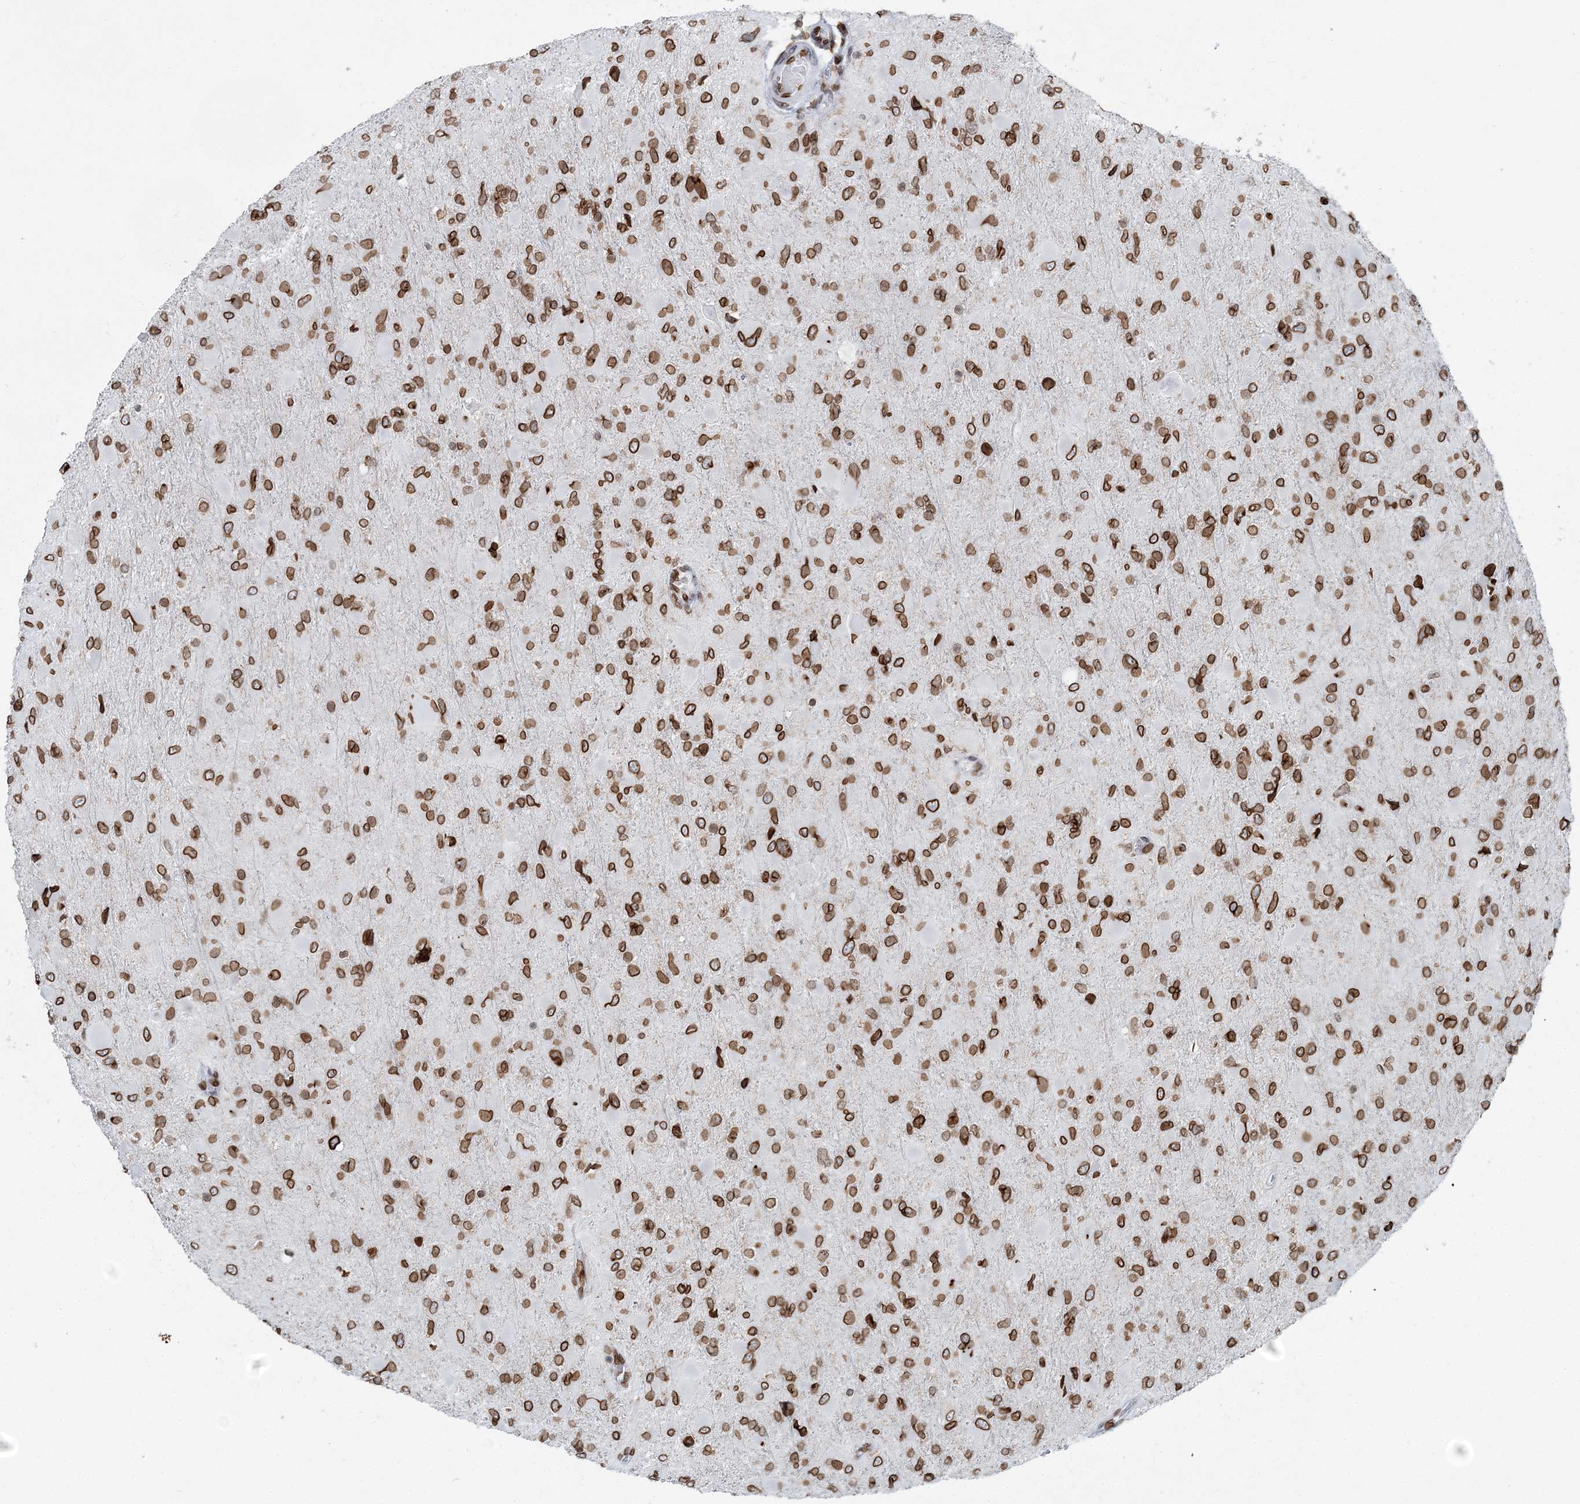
{"staining": {"intensity": "moderate", "quantity": ">75%", "location": "cytoplasmic/membranous,nuclear"}, "tissue": "glioma", "cell_type": "Tumor cells", "image_type": "cancer", "snomed": [{"axis": "morphology", "description": "Glioma, malignant, High grade"}, {"axis": "topography", "description": "Cerebral cortex"}], "caption": "The immunohistochemical stain highlights moderate cytoplasmic/membranous and nuclear expression in tumor cells of glioma tissue.", "gene": "GJD4", "patient": {"sex": "female", "age": 36}}